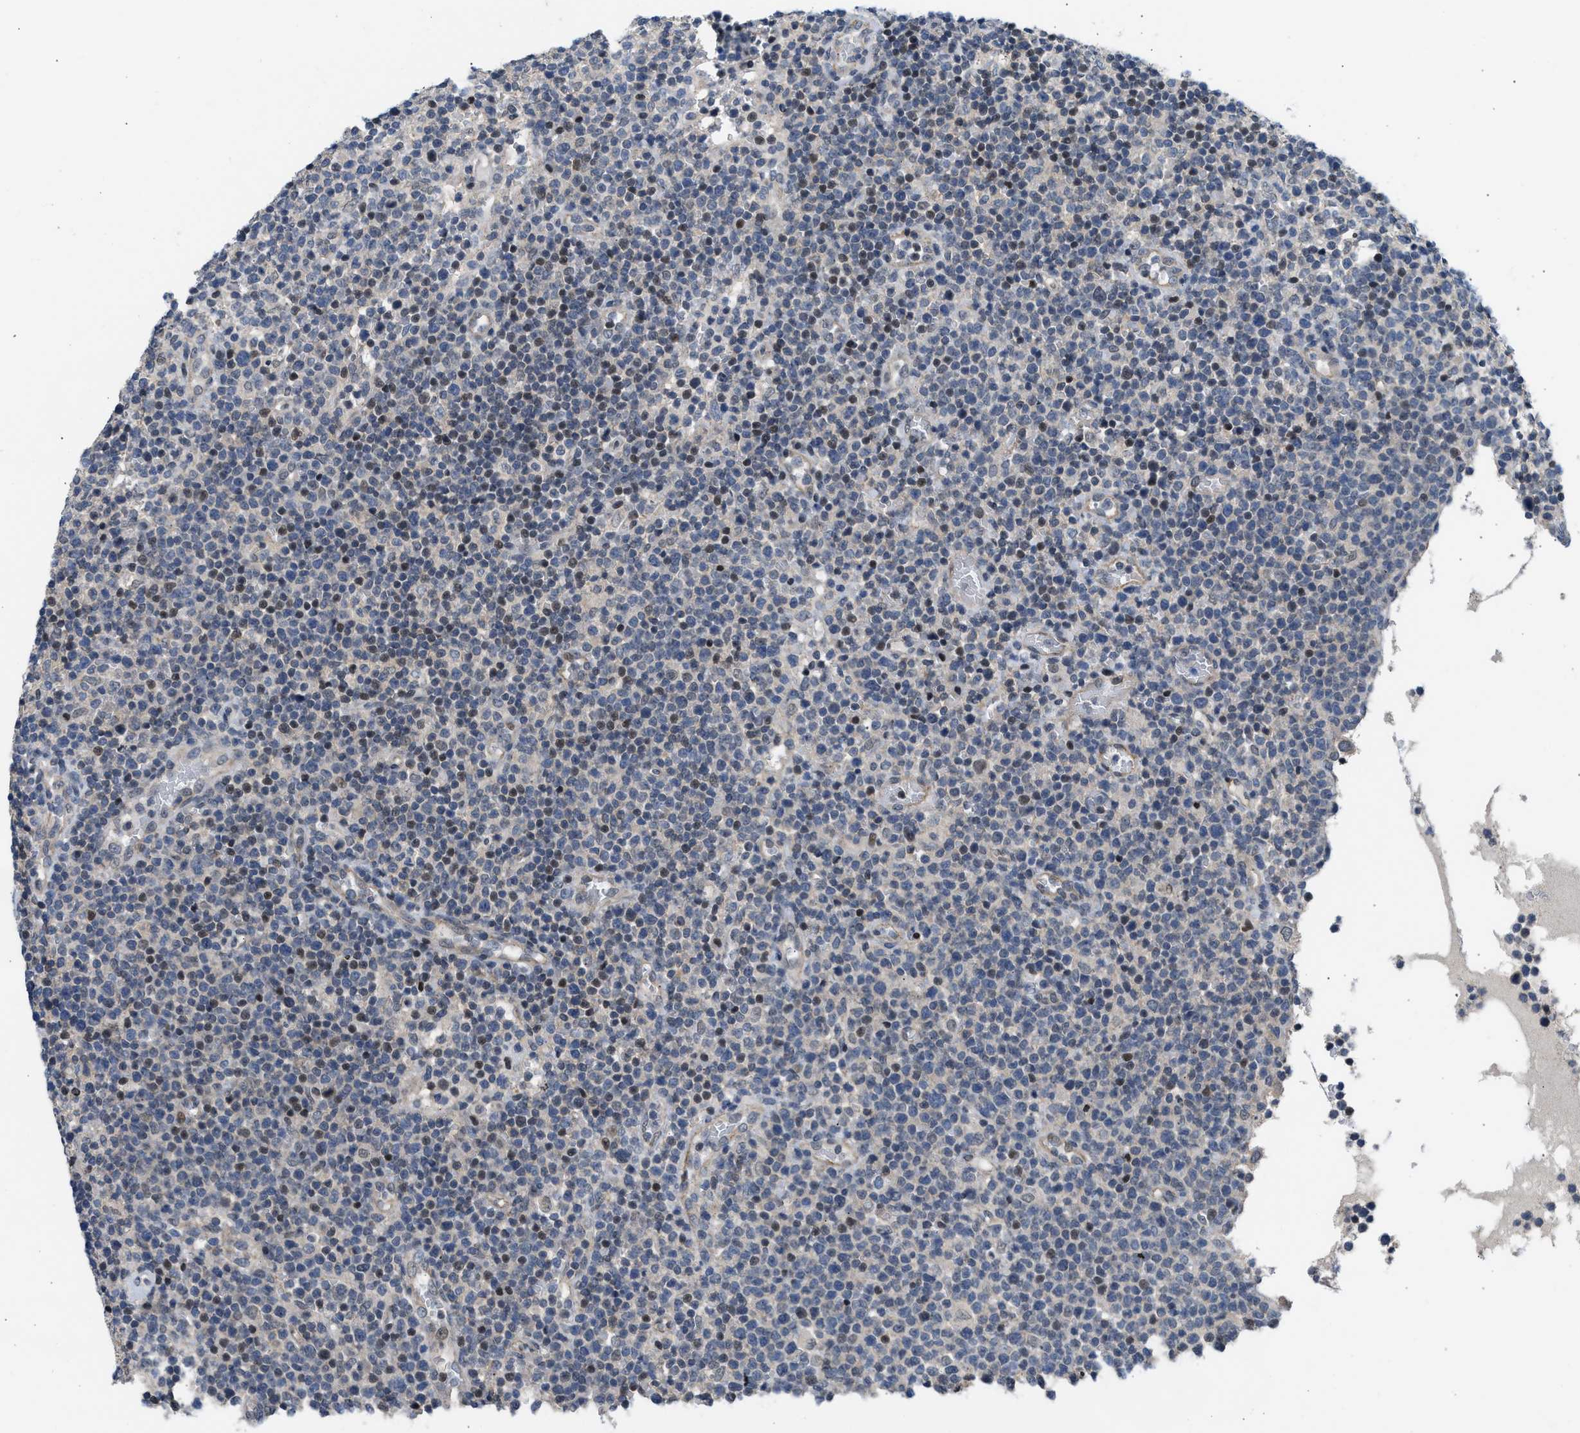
{"staining": {"intensity": "weak", "quantity": "25%-75%", "location": "nuclear"}, "tissue": "lymphoma", "cell_type": "Tumor cells", "image_type": "cancer", "snomed": [{"axis": "morphology", "description": "Malignant lymphoma, non-Hodgkin's type, High grade"}, {"axis": "topography", "description": "Lymph node"}], "caption": "High-power microscopy captured an immunohistochemistry micrograph of lymphoma, revealing weak nuclear staining in approximately 25%-75% of tumor cells.", "gene": "OLIG3", "patient": {"sex": "male", "age": 61}}